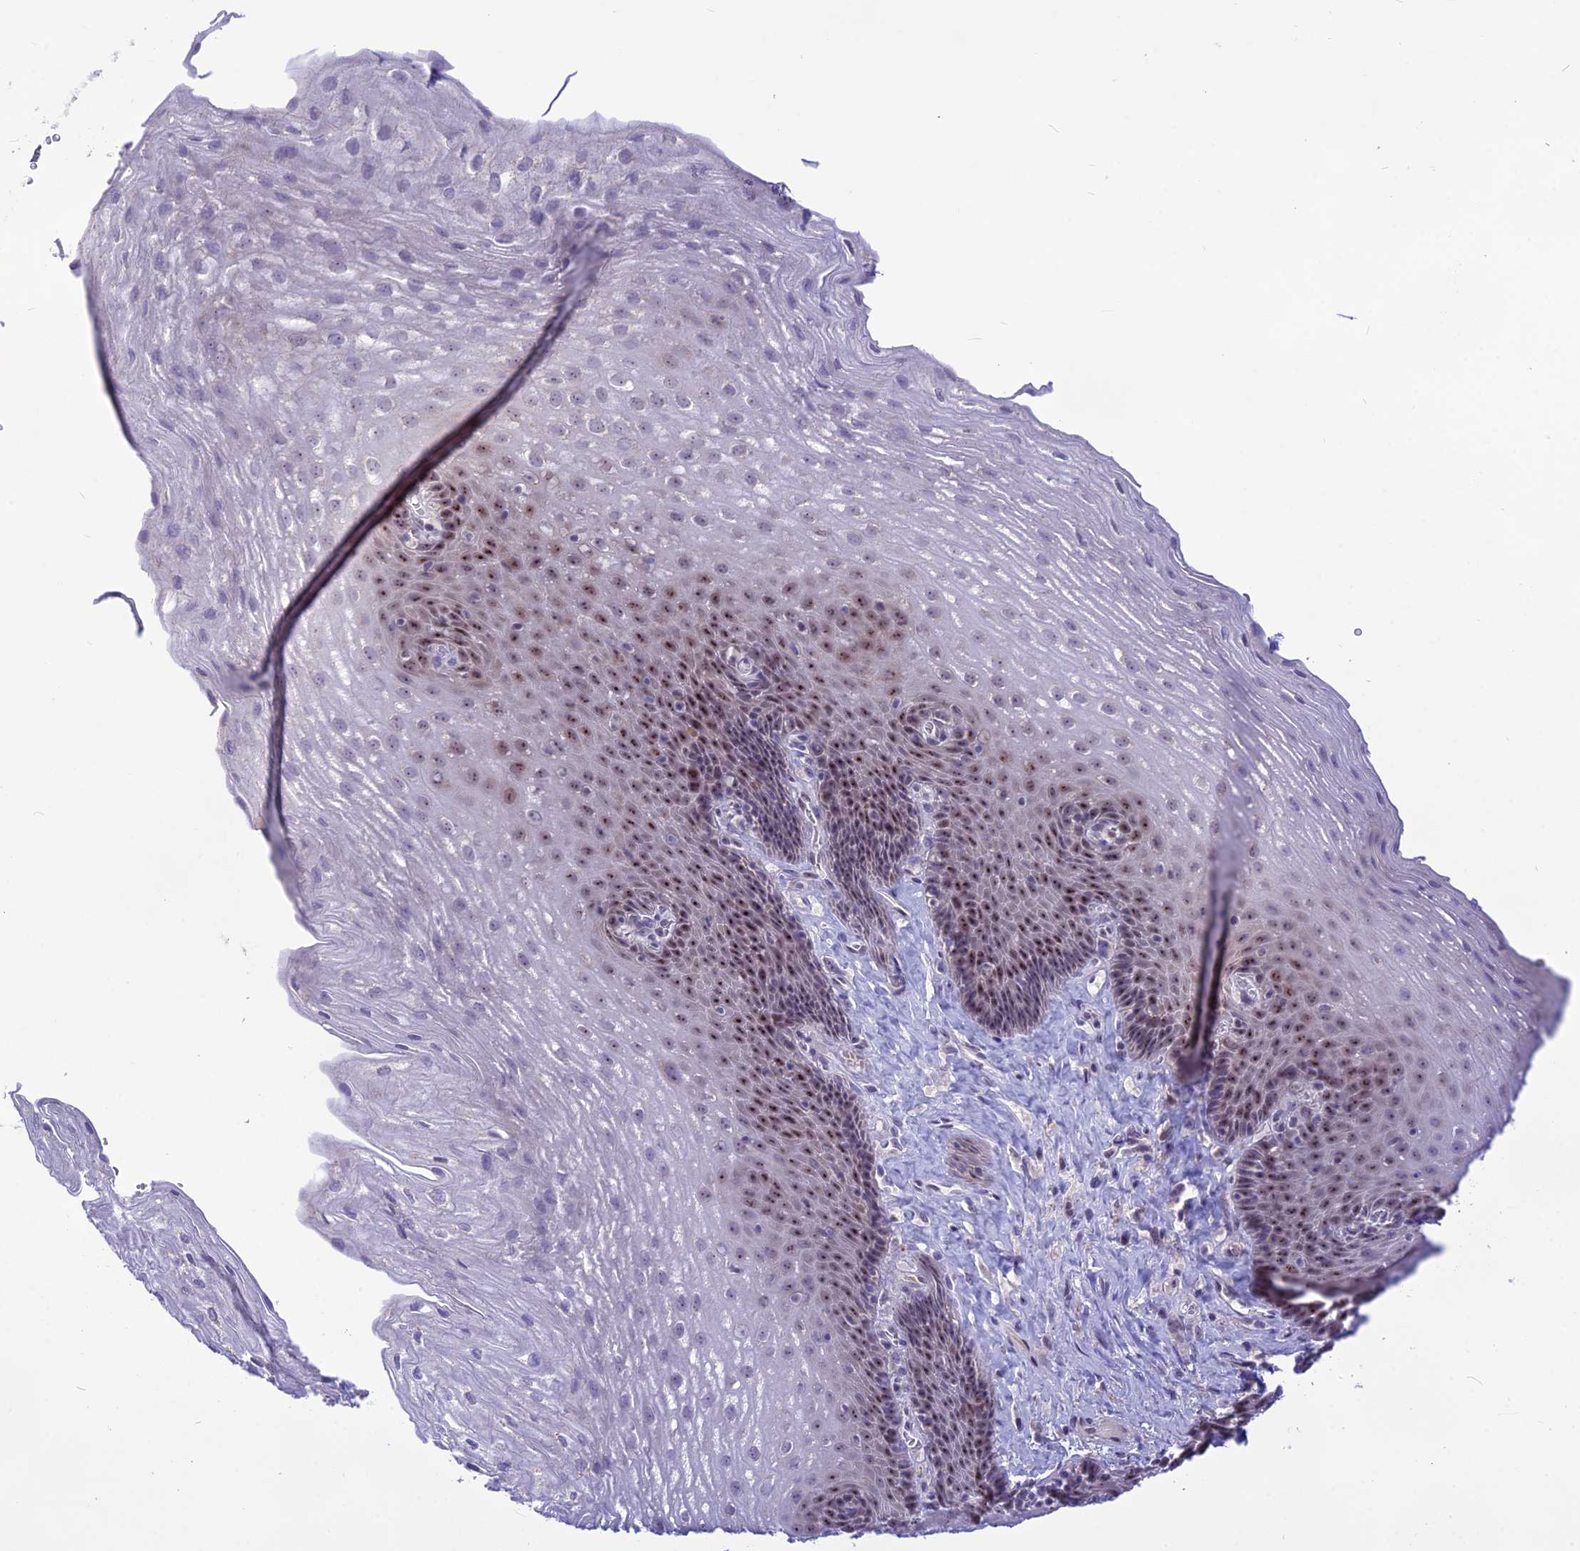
{"staining": {"intensity": "moderate", "quantity": "25%-75%", "location": "nuclear"}, "tissue": "esophagus", "cell_type": "Squamous epithelial cells", "image_type": "normal", "snomed": [{"axis": "morphology", "description": "Normal tissue, NOS"}, {"axis": "topography", "description": "Esophagus"}], "caption": "Benign esophagus displays moderate nuclear positivity in about 25%-75% of squamous epithelial cells, visualized by immunohistochemistry. The protein is shown in brown color, while the nuclei are stained blue.", "gene": "CMSS1", "patient": {"sex": "female", "age": 66}}